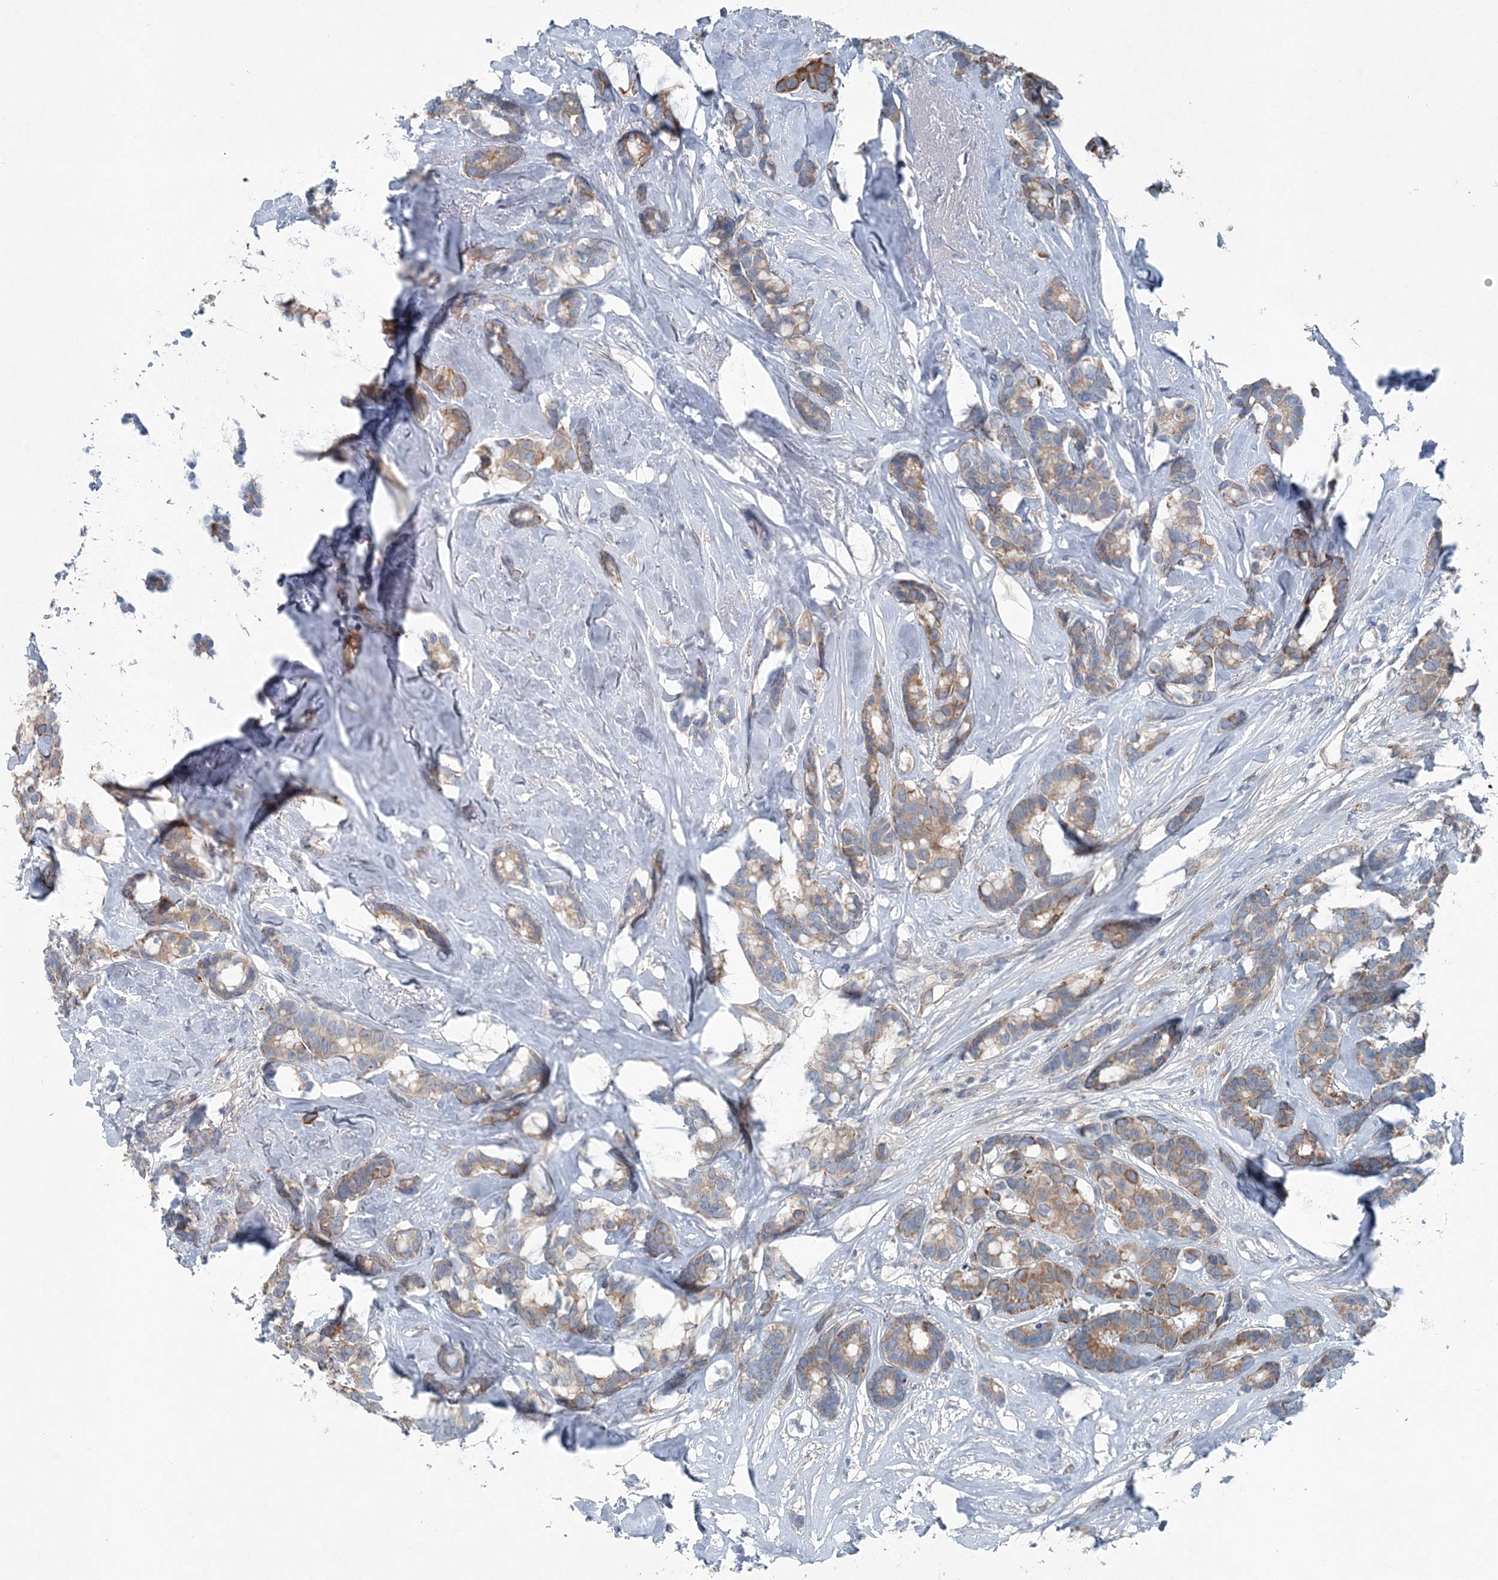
{"staining": {"intensity": "moderate", "quantity": "25%-75%", "location": "cytoplasmic/membranous"}, "tissue": "breast cancer", "cell_type": "Tumor cells", "image_type": "cancer", "snomed": [{"axis": "morphology", "description": "Duct carcinoma"}, {"axis": "topography", "description": "Breast"}], "caption": "Immunohistochemical staining of breast cancer (infiltrating ductal carcinoma) displays medium levels of moderate cytoplasmic/membranous expression in approximately 25%-75% of tumor cells. (Stains: DAB in brown, nuclei in blue, Microscopy: brightfield microscopy at high magnification).", "gene": "KIAA1586", "patient": {"sex": "female", "age": 87}}